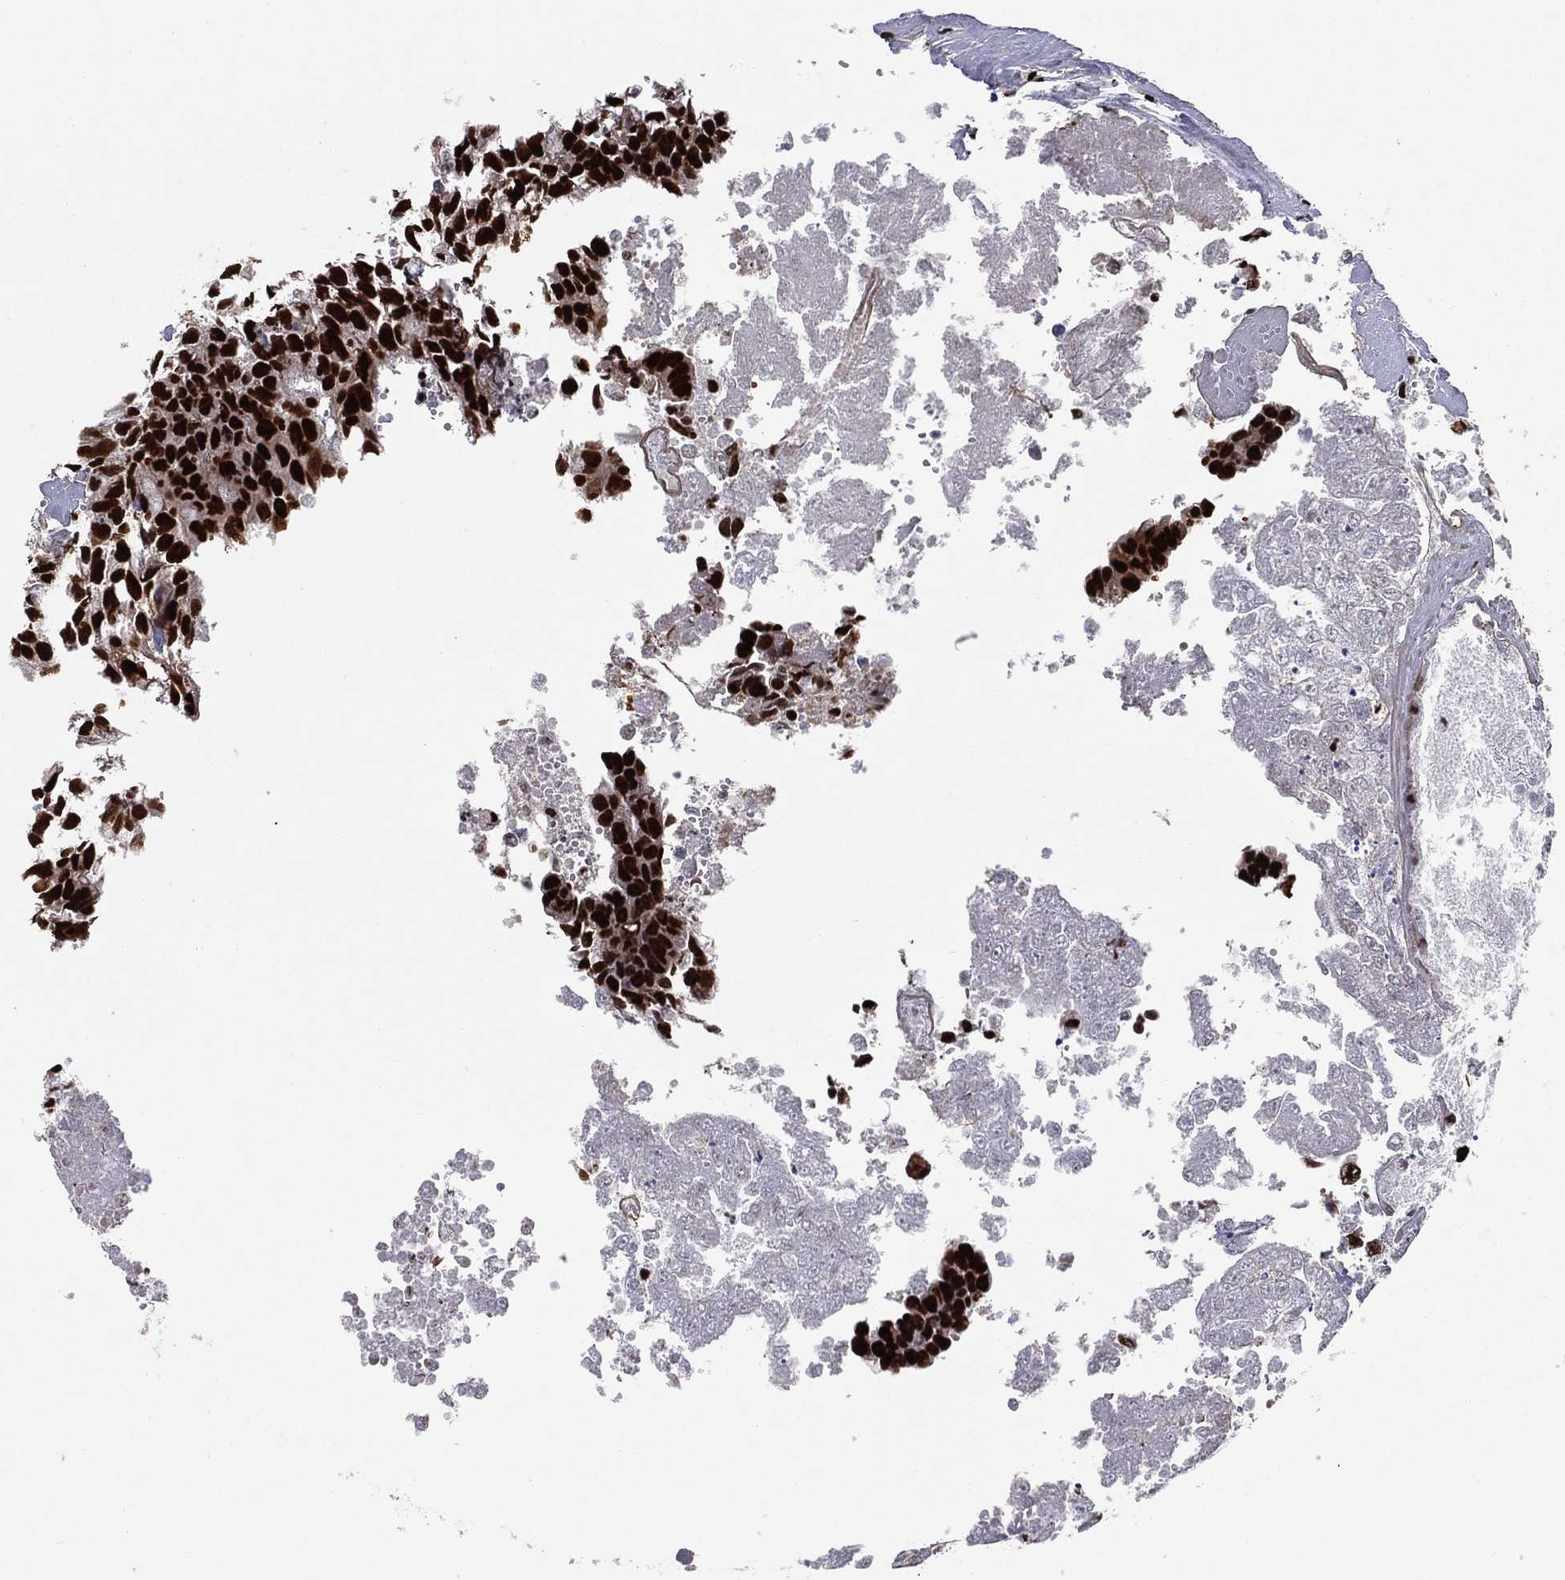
{"staining": {"intensity": "strong", "quantity": ">75%", "location": "nuclear"}, "tissue": "testis cancer", "cell_type": "Tumor cells", "image_type": "cancer", "snomed": [{"axis": "morphology", "description": "Carcinoma, Embryonal, NOS"}, {"axis": "morphology", "description": "Teratoma, malignant, NOS"}, {"axis": "topography", "description": "Testis"}], "caption": "The photomicrograph displays immunohistochemical staining of testis cancer. There is strong nuclear expression is present in about >75% of tumor cells.", "gene": "TP53BP1", "patient": {"sex": "male", "age": 24}}